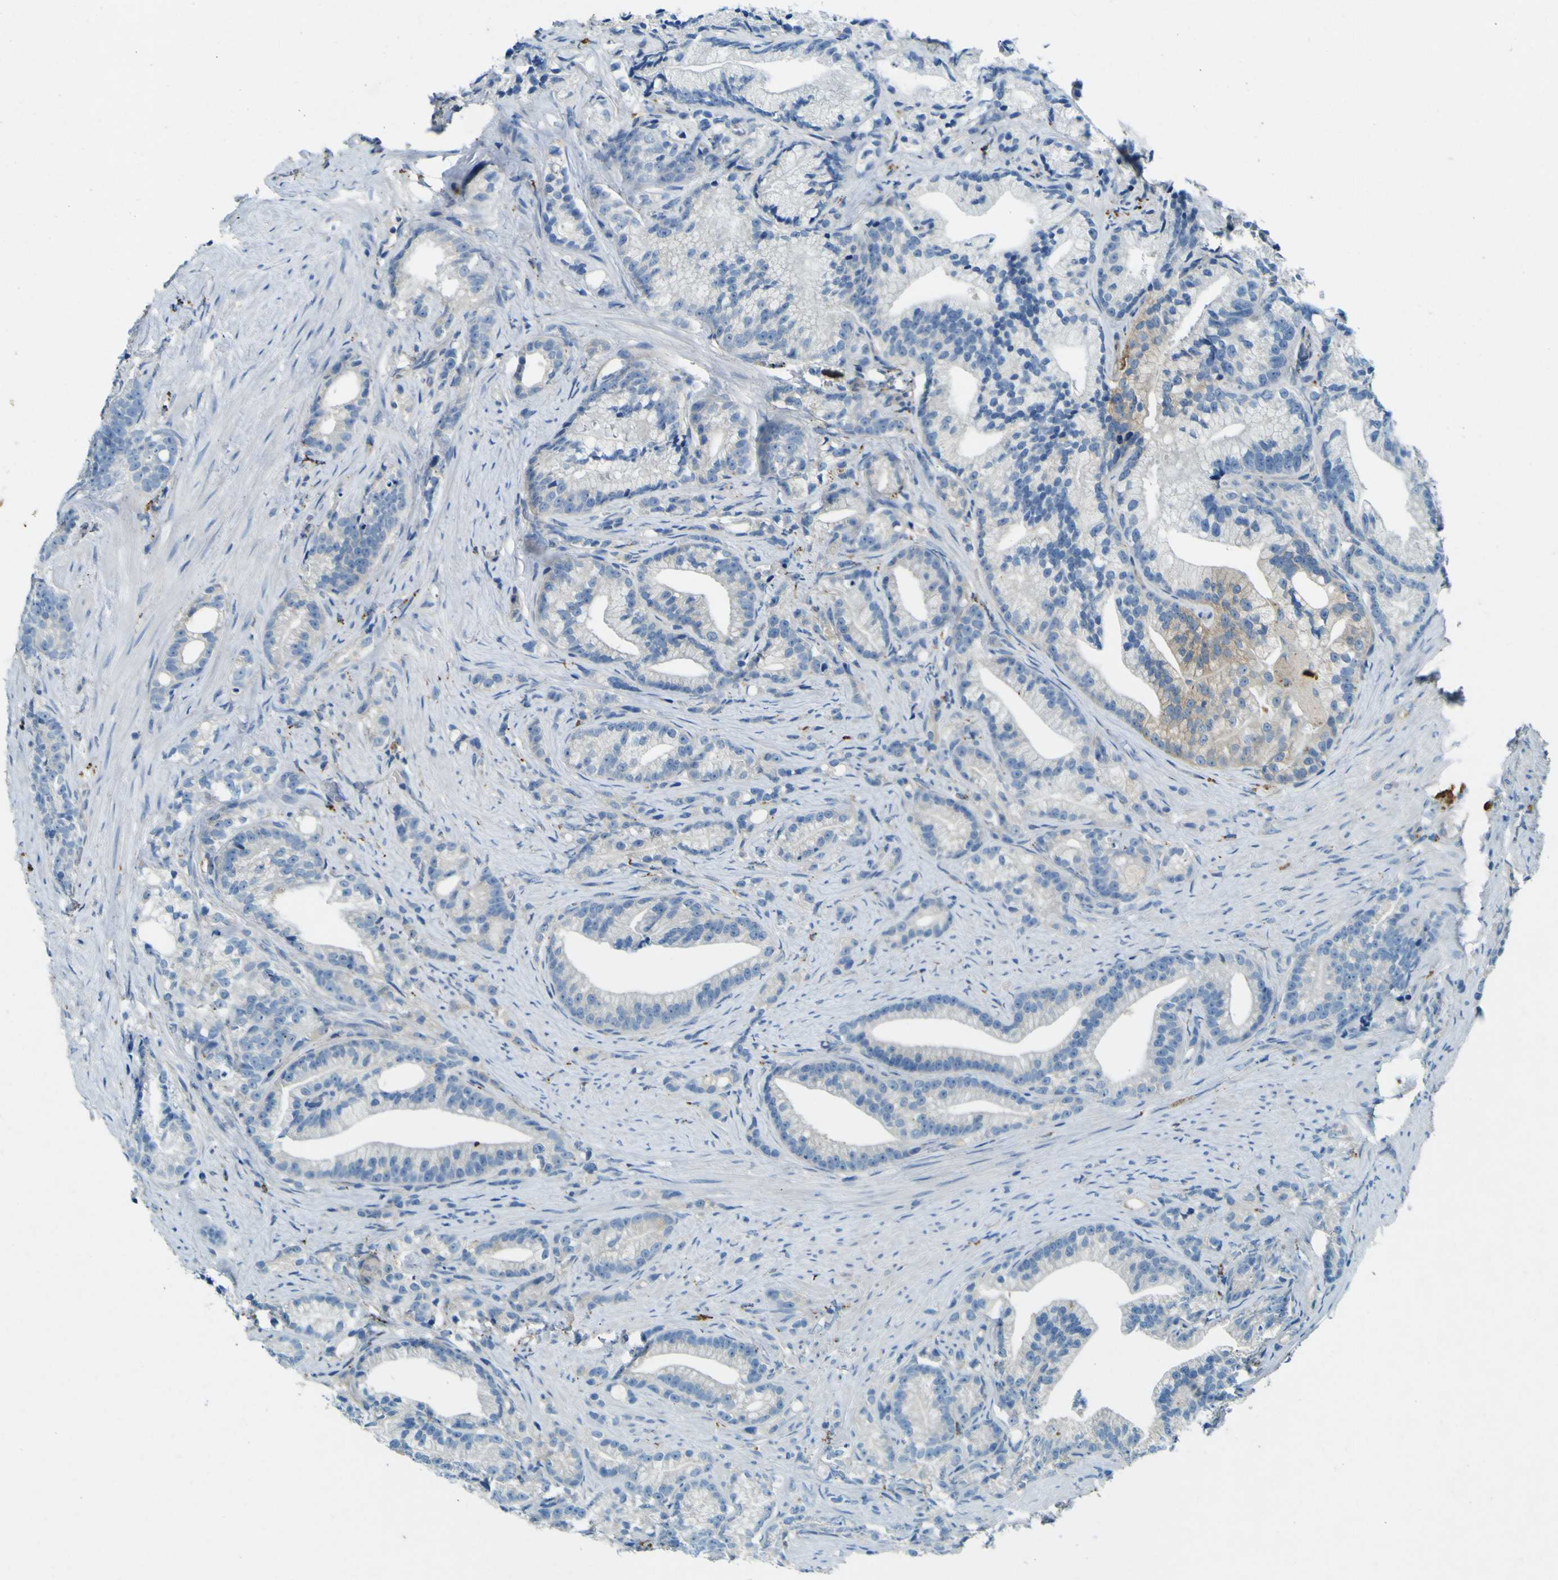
{"staining": {"intensity": "negative", "quantity": "none", "location": "none"}, "tissue": "prostate cancer", "cell_type": "Tumor cells", "image_type": "cancer", "snomed": [{"axis": "morphology", "description": "Adenocarcinoma, Low grade"}, {"axis": "topography", "description": "Prostate"}], "caption": "Protein analysis of prostate adenocarcinoma (low-grade) demonstrates no significant positivity in tumor cells.", "gene": "PDE9A", "patient": {"sex": "male", "age": 89}}